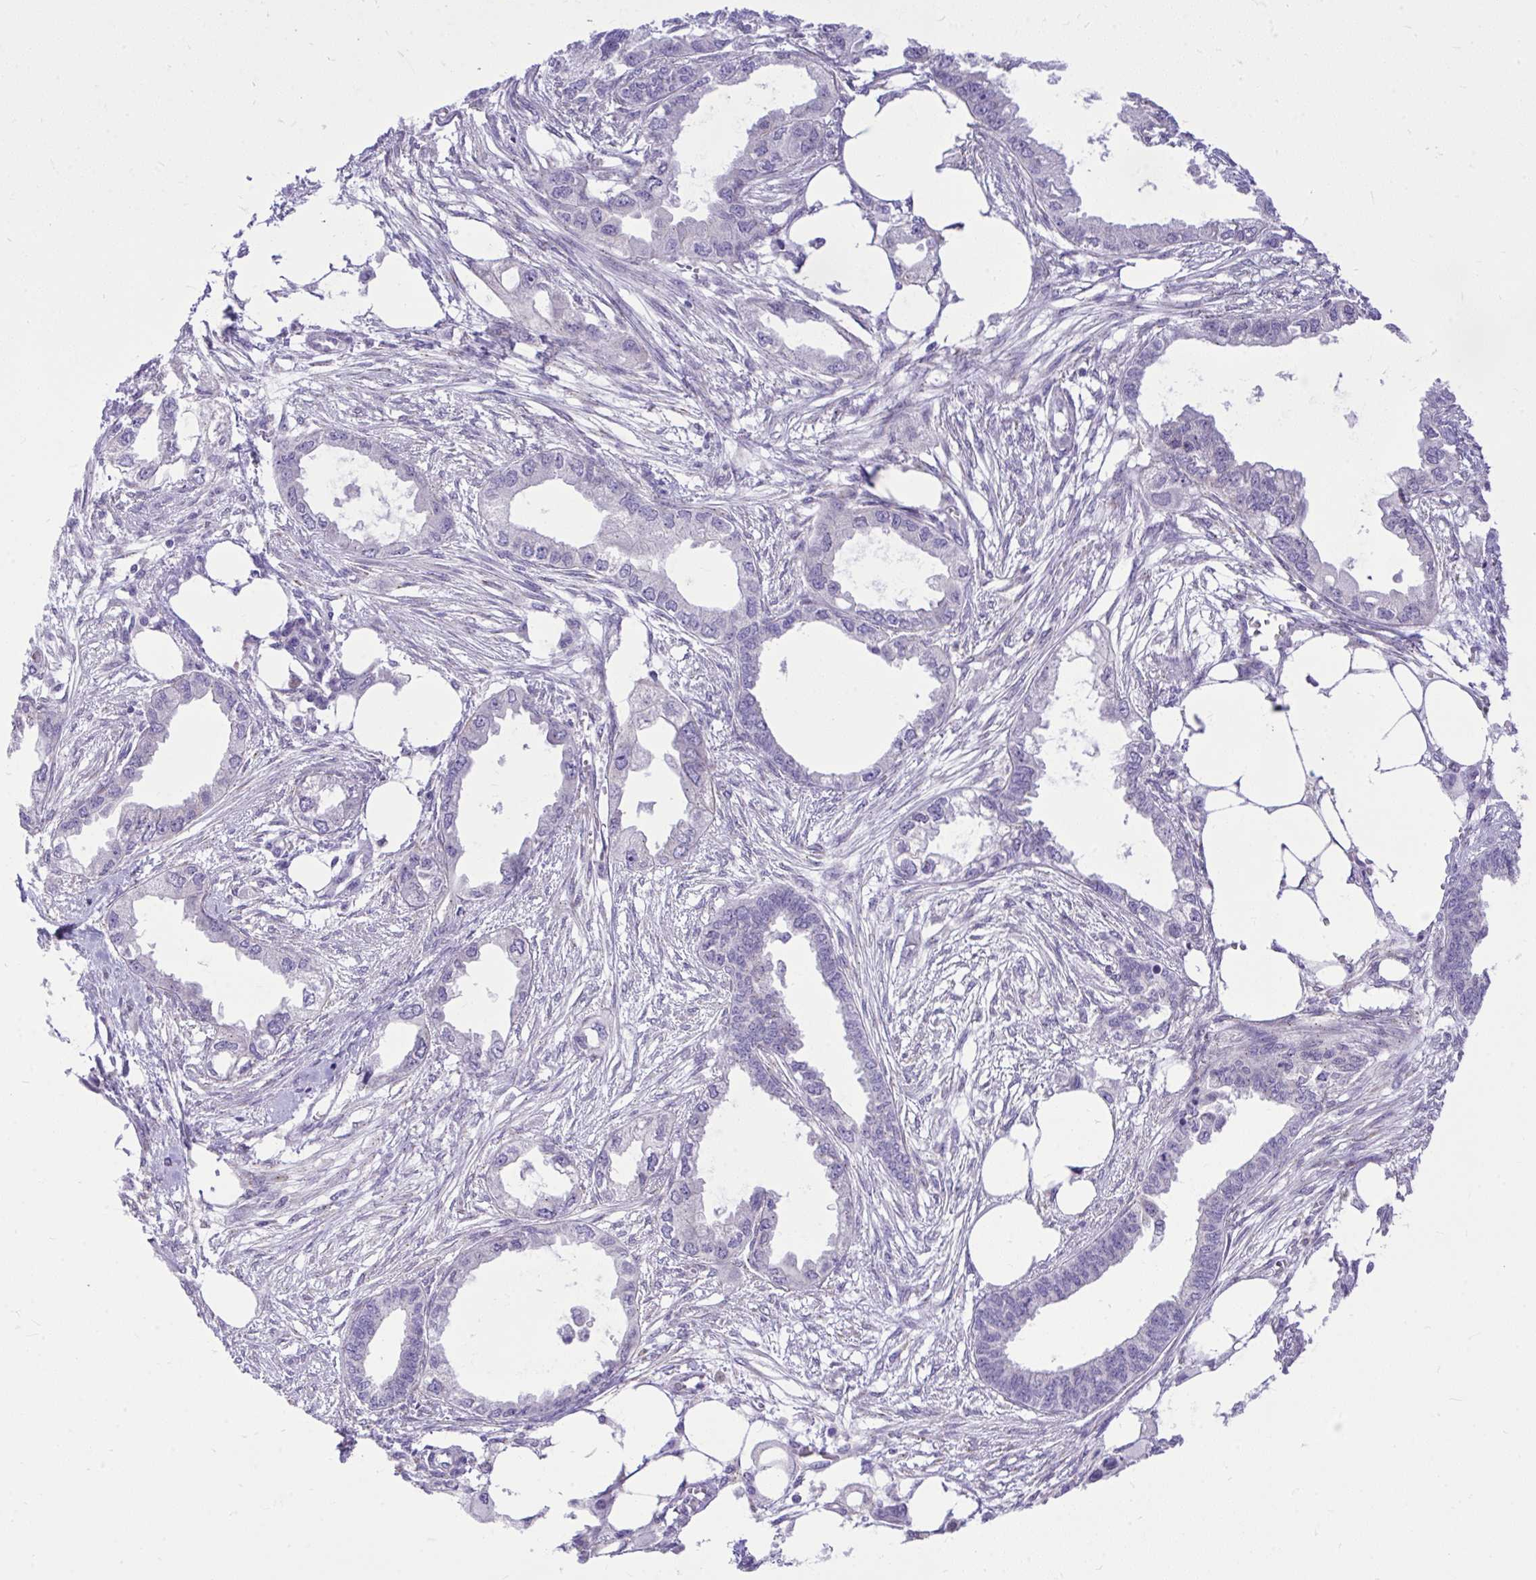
{"staining": {"intensity": "negative", "quantity": "none", "location": "none"}, "tissue": "endometrial cancer", "cell_type": "Tumor cells", "image_type": "cancer", "snomed": [{"axis": "morphology", "description": "Adenocarcinoma, NOS"}, {"axis": "morphology", "description": "Adenocarcinoma, metastatic, NOS"}, {"axis": "topography", "description": "Adipose tissue"}, {"axis": "topography", "description": "Endometrium"}], "caption": "Endometrial cancer was stained to show a protein in brown. There is no significant positivity in tumor cells. Brightfield microscopy of immunohistochemistry (IHC) stained with DAB (brown) and hematoxylin (blue), captured at high magnification.", "gene": "CEACAM18", "patient": {"sex": "female", "age": 67}}